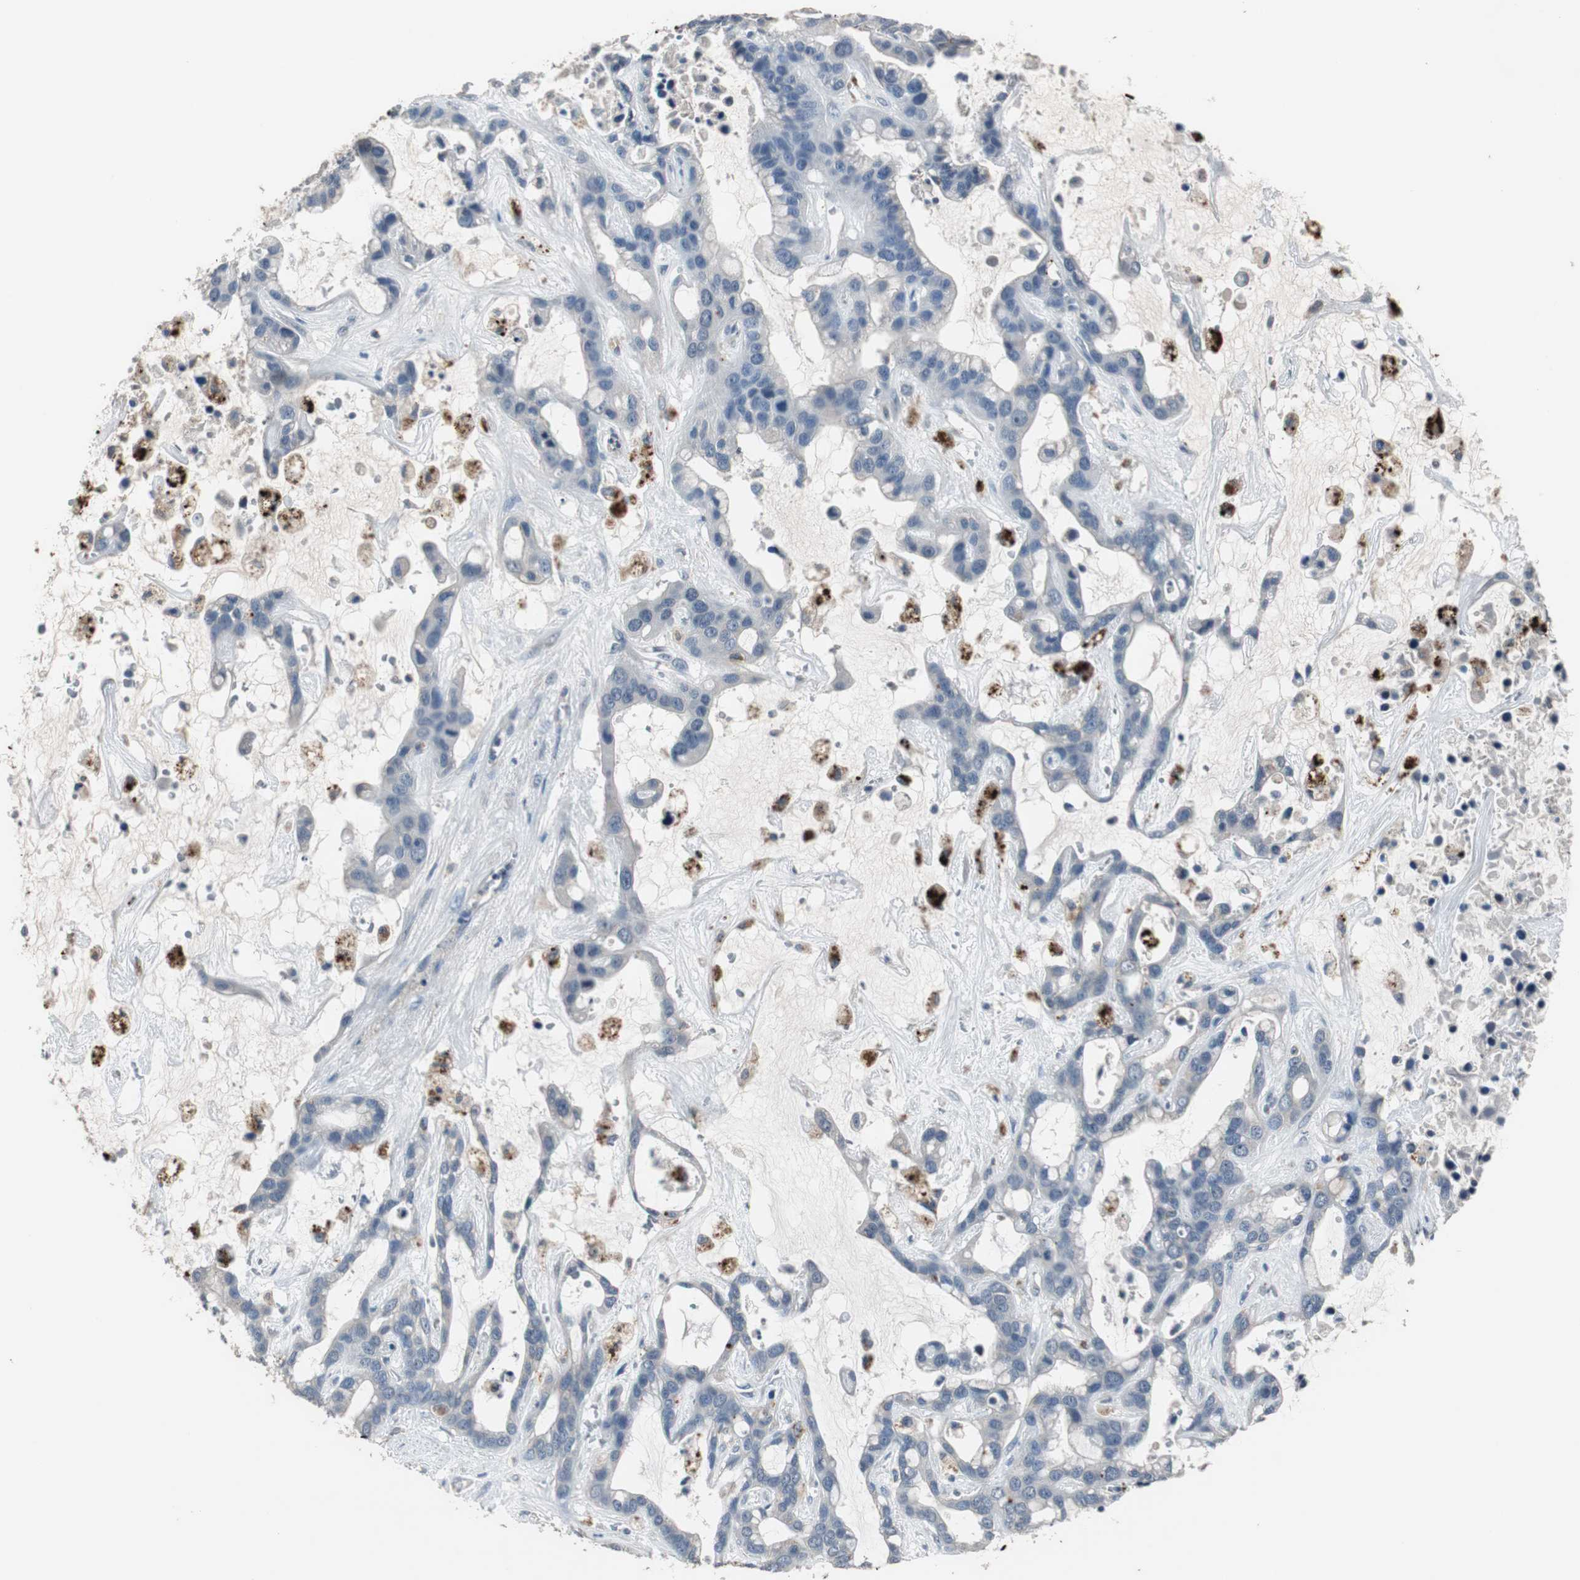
{"staining": {"intensity": "negative", "quantity": "none", "location": "none"}, "tissue": "liver cancer", "cell_type": "Tumor cells", "image_type": "cancer", "snomed": [{"axis": "morphology", "description": "Cholangiocarcinoma"}, {"axis": "topography", "description": "Liver"}], "caption": "This is an immunohistochemistry (IHC) histopathology image of liver cholangiocarcinoma. There is no expression in tumor cells.", "gene": "PCYT1B", "patient": {"sex": "female", "age": 65}}